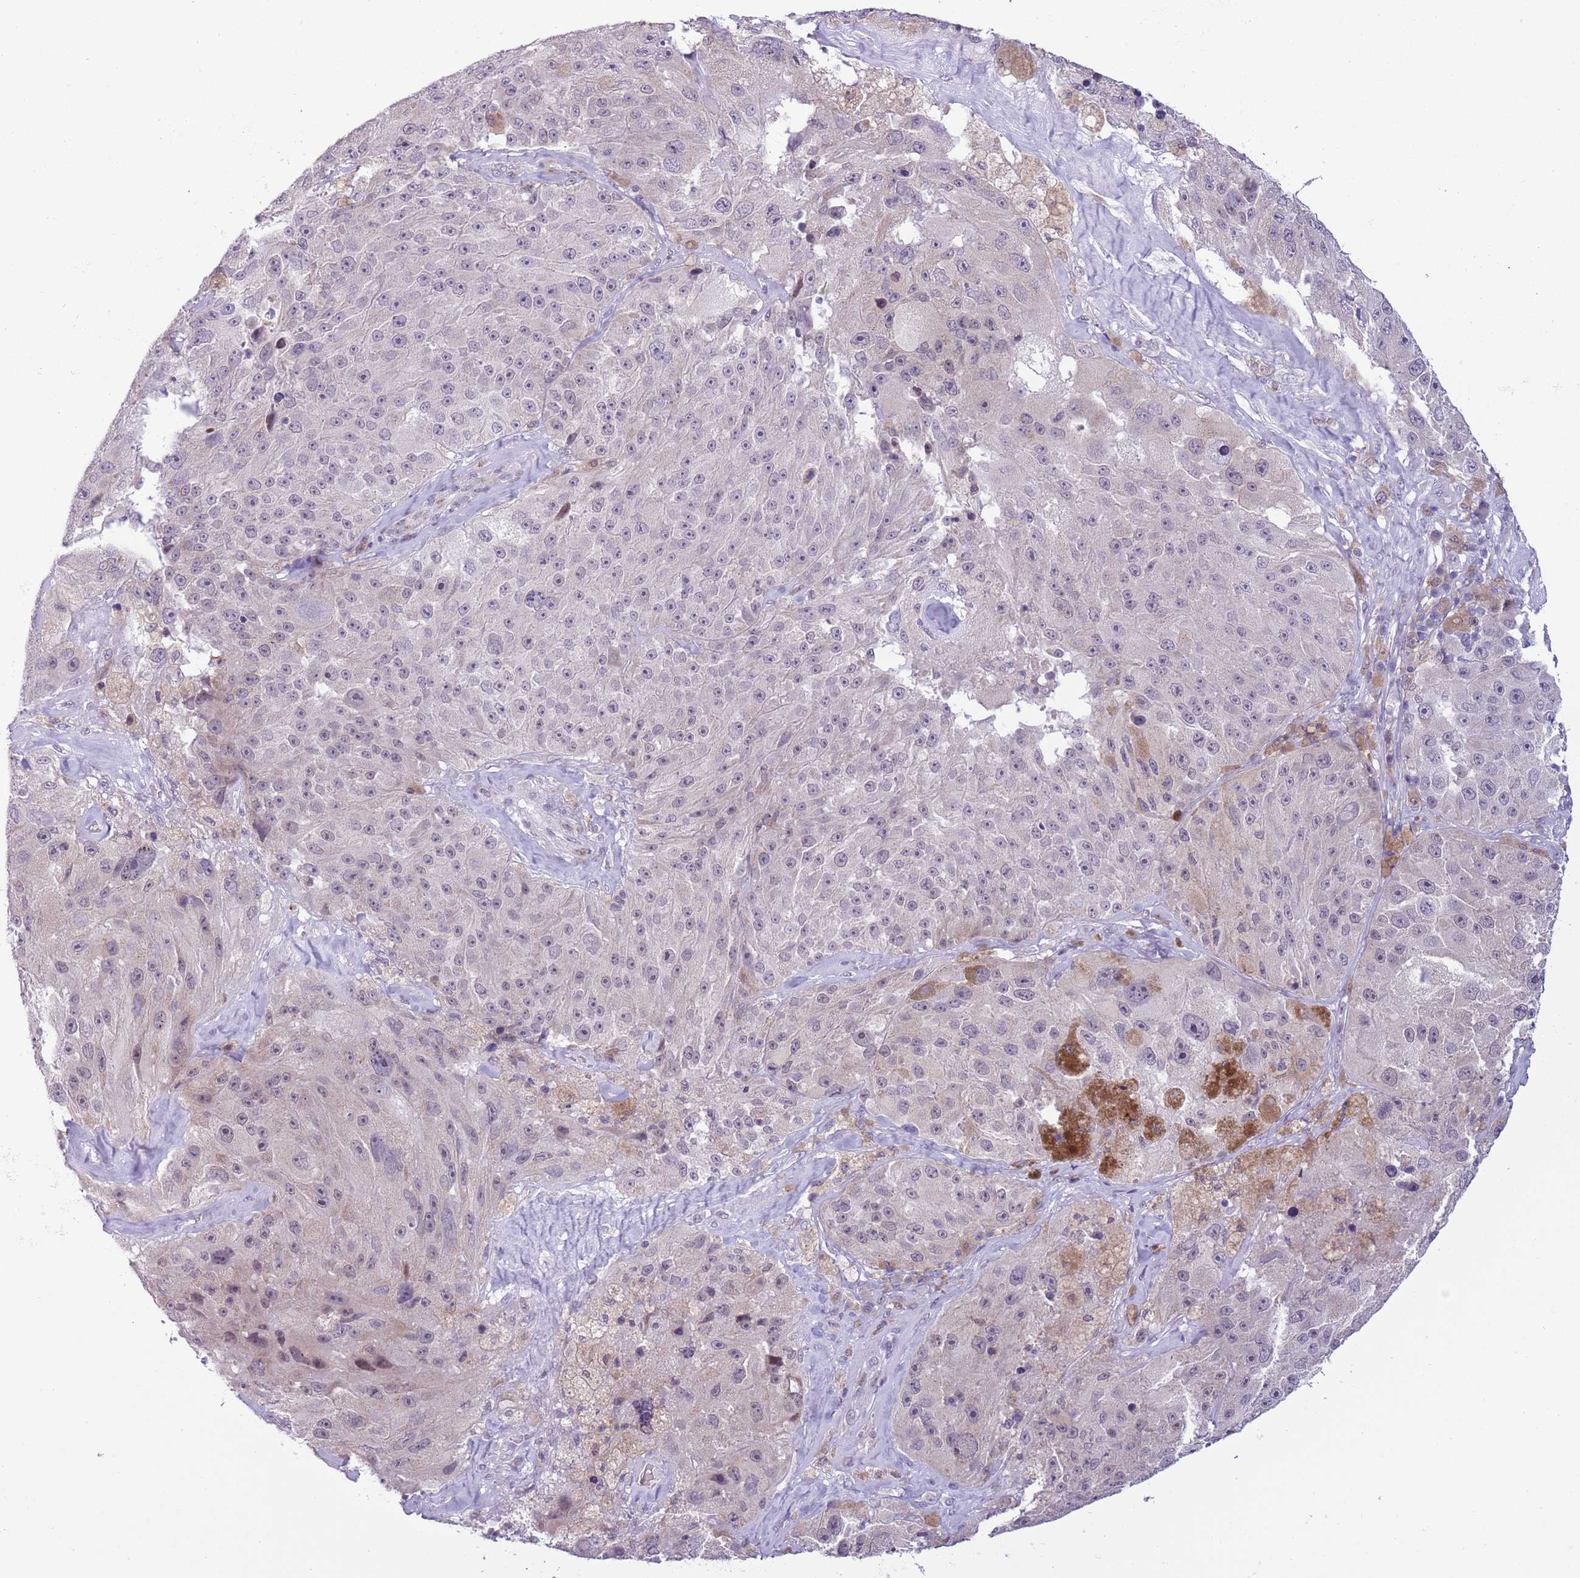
{"staining": {"intensity": "weak", "quantity": "25%-75%", "location": "nuclear"}, "tissue": "melanoma", "cell_type": "Tumor cells", "image_type": "cancer", "snomed": [{"axis": "morphology", "description": "Malignant melanoma, Metastatic site"}, {"axis": "topography", "description": "Lymph node"}], "caption": "The immunohistochemical stain shows weak nuclear positivity in tumor cells of melanoma tissue. (Stains: DAB in brown, nuclei in blue, Microscopy: brightfield microscopy at high magnification).", "gene": "ZNF576", "patient": {"sex": "male", "age": 62}}